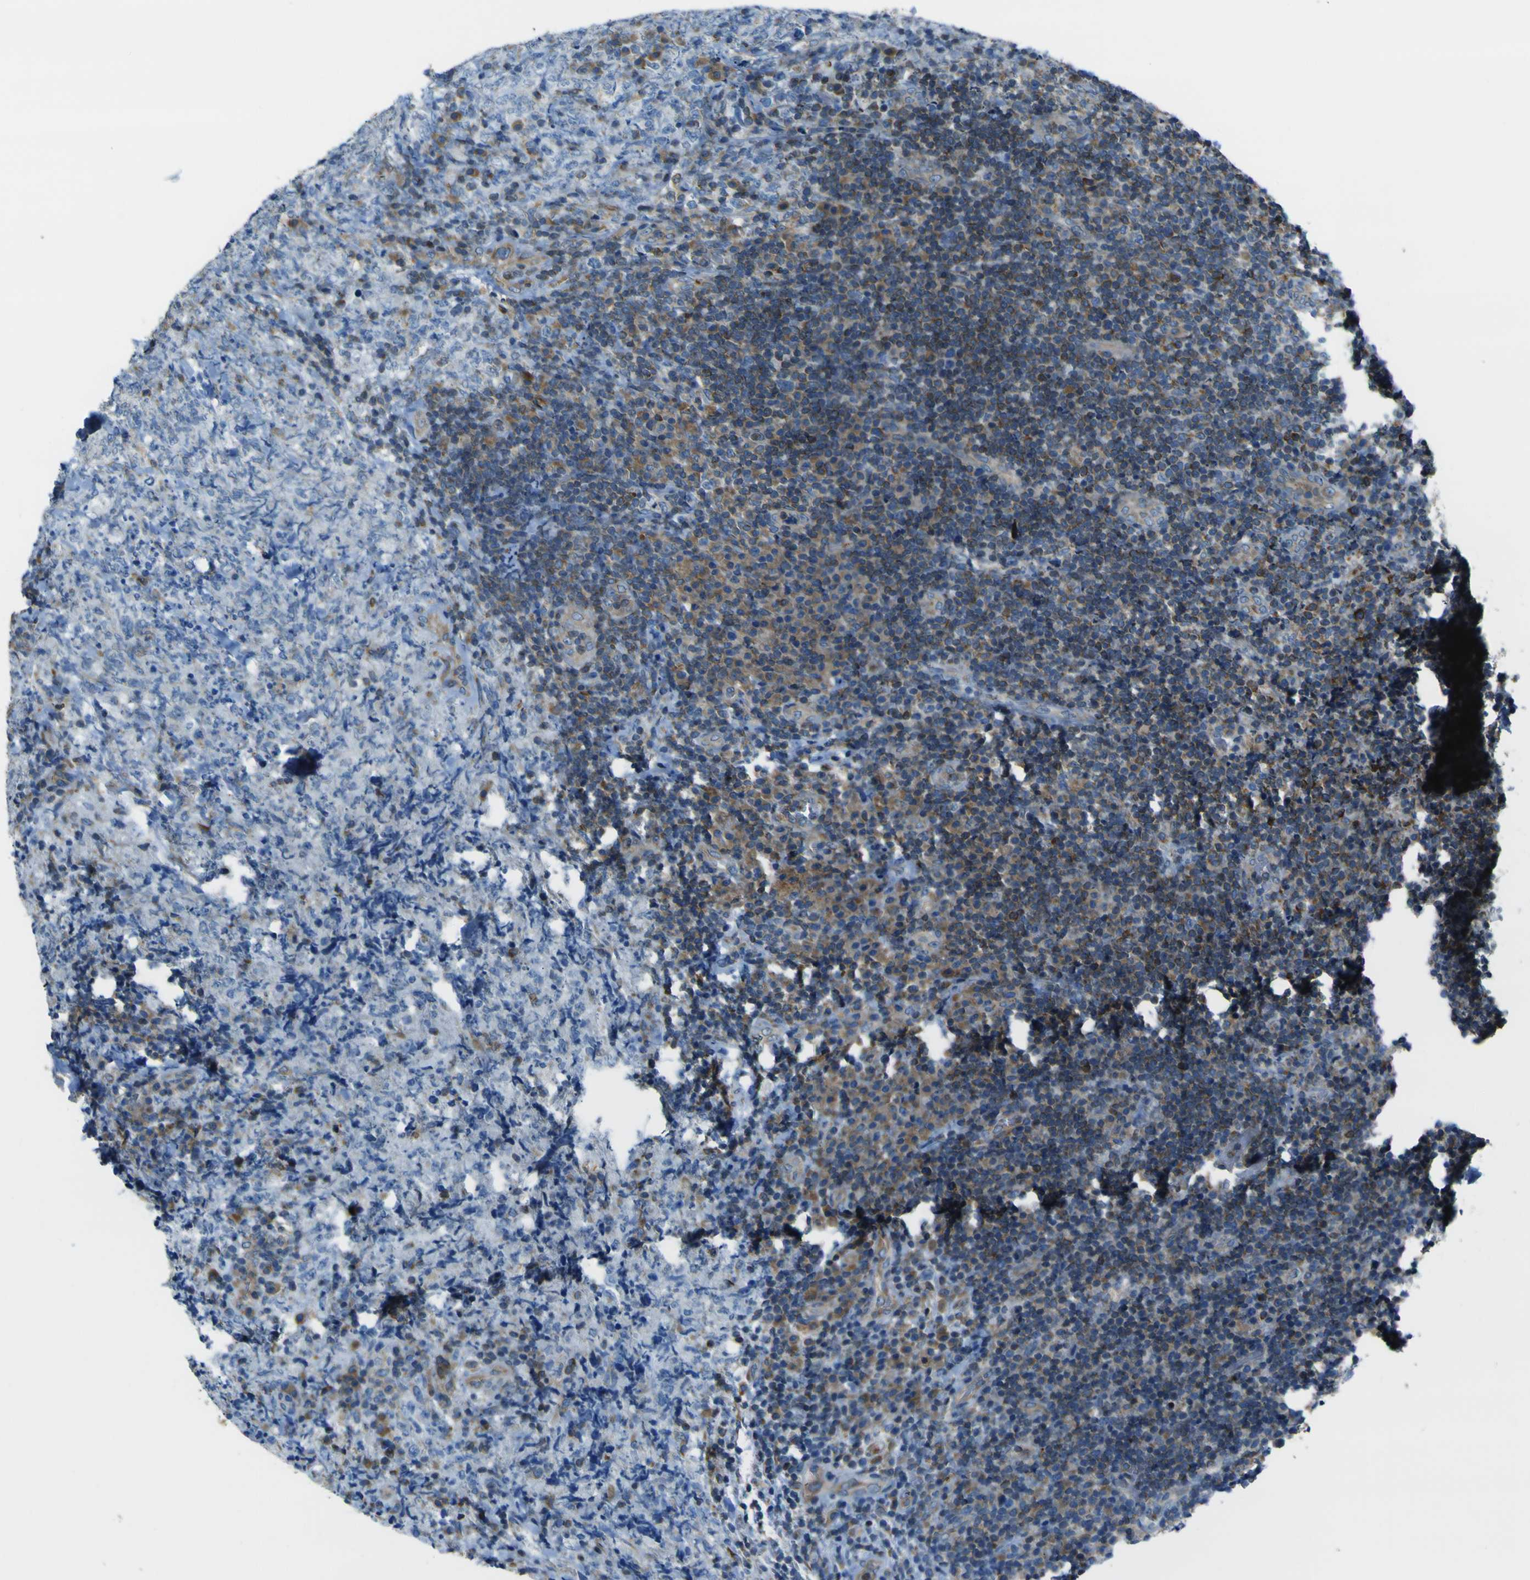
{"staining": {"intensity": "weak", "quantity": ">75%", "location": "cytoplasmic/membranous"}, "tissue": "lymphoma", "cell_type": "Tumor cells", "image_type": "cancer", "snomed": [{"axis": "morphology", "description": "Malignant lymphoma, non-Hodgkin's type, High grade"}, {"axis": "topography", "description": "Tonsil"}], "caption": "Weak cytoplasmic/membranous expression for a protein is appreciated in approximately >75% of tumor cells of lymphoma using immunohistochemistry.", "gene": "STIM1", "patient": {"sex": "female", "age": 36}}